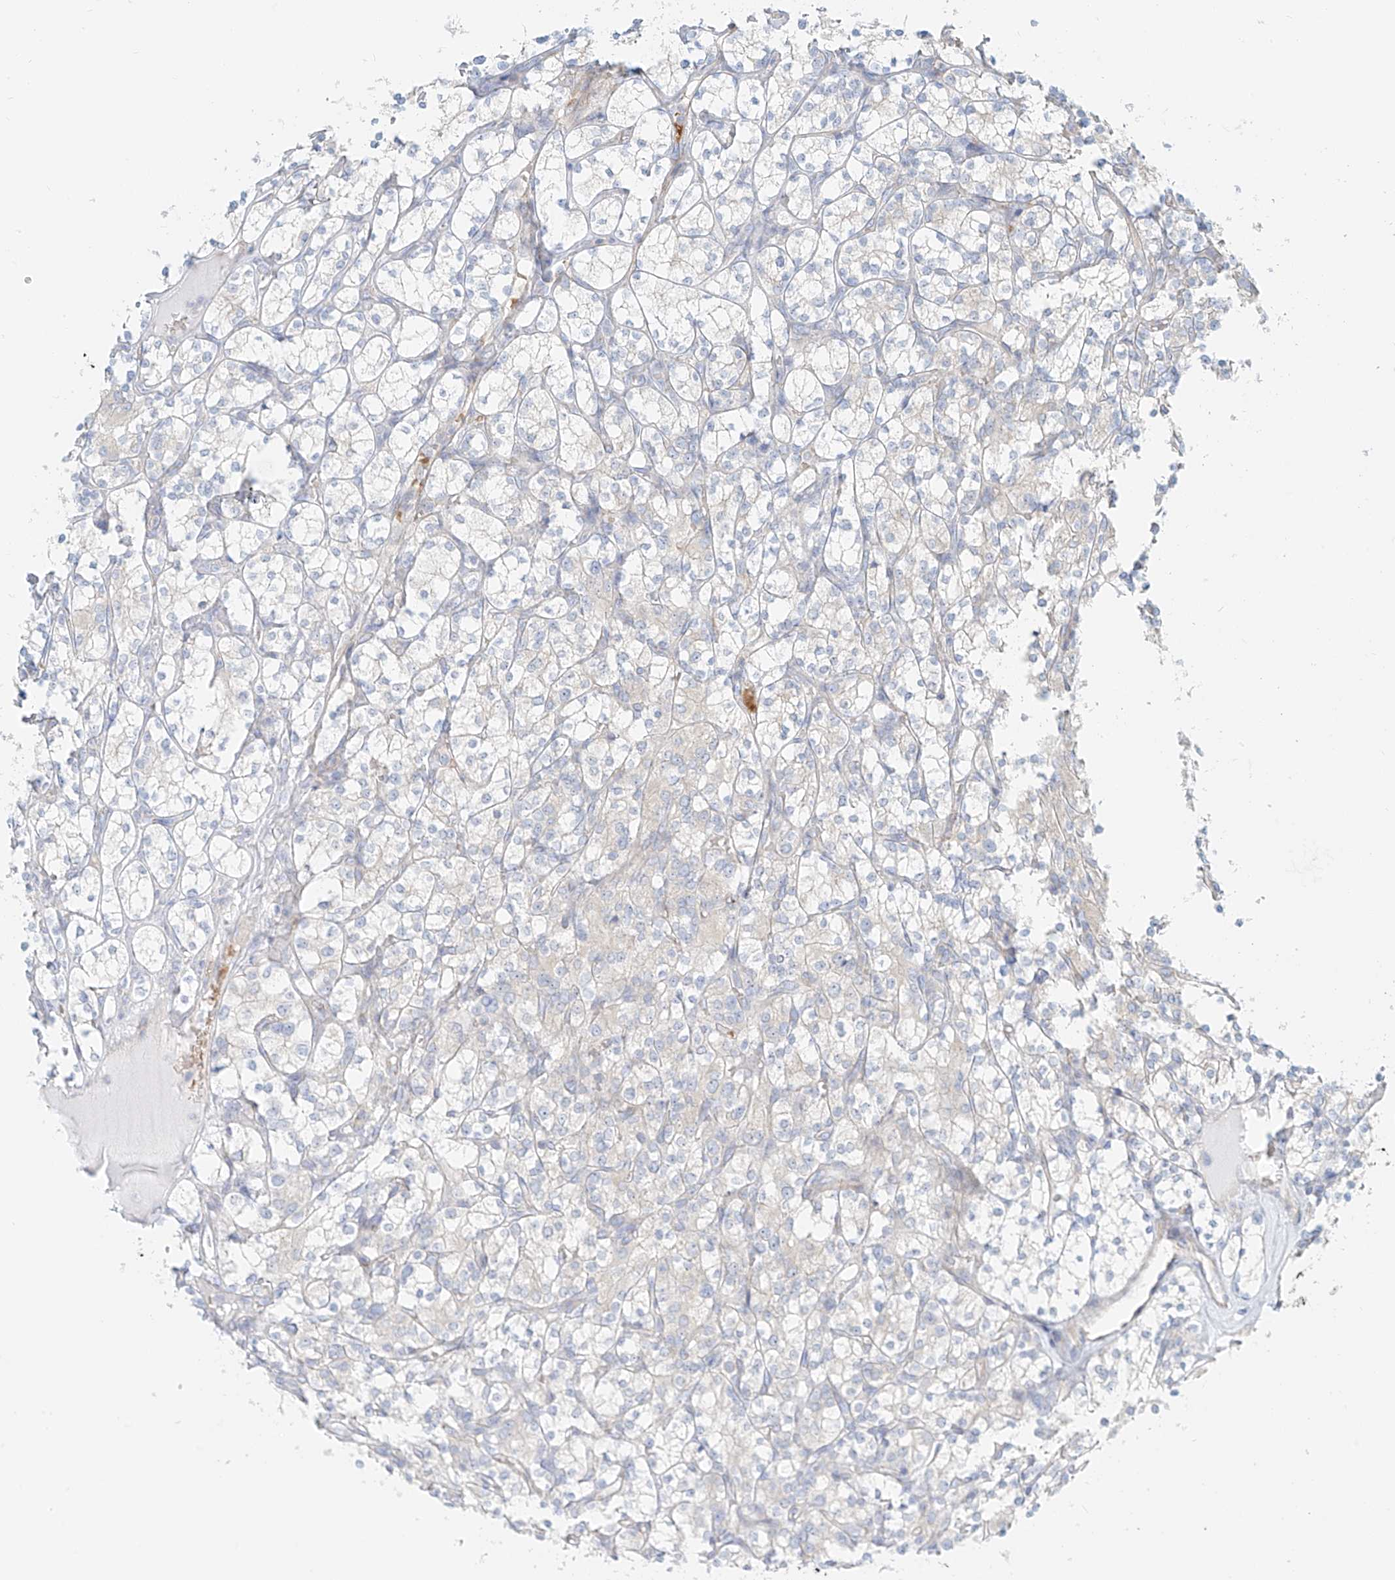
{"staining": {"intensity": "negative", "quantity": "none", "location": "none"}, "tissue": "renal cancer", "cell_type": "Tumor cells", "image_type": "cancer", "snomed": [{"axis": "morphology", "description": "Adenocarcinoma, NOS"}, {"axis": "topography", "description": "Kidney"}], "caption": "High magnification brightfield microscopy of adenocarcinoma (renal) stained with DAB (3,3'-diaminobenzidine) (brown) and counterstained with hematoxylin (blue): tumor cells show no significant positivity. (Brightfield microscopy of DAB immunohistochemistry at high magnification).", "gene": "EIPR1", "patient": {"sex": "male", "age": 77}}